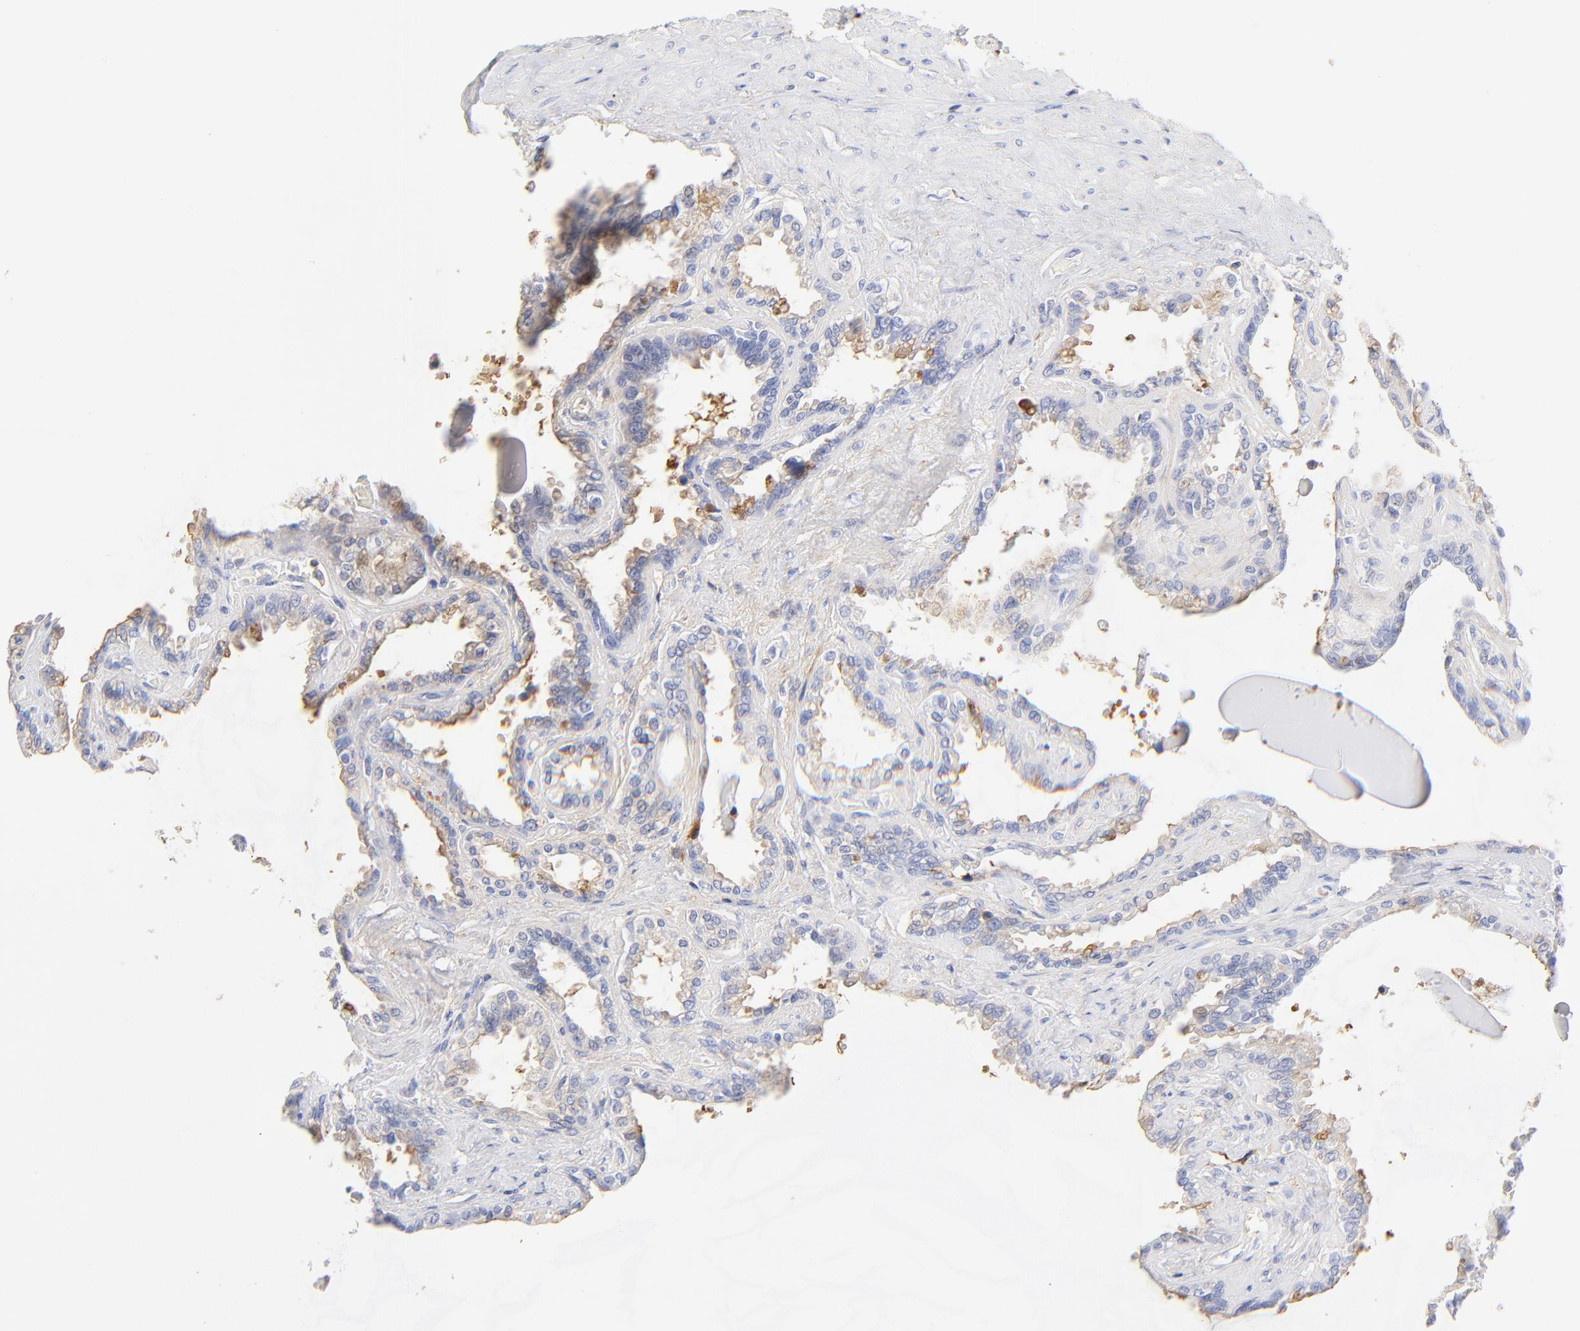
{"staining": {"intensity": "weak", "quantity": "25%-75%", "location": "cytoplasmic/membranous"}, "tissue": "seminal vesicle", "cell_type": "Glandular cells", "image_type": "normal", "snomed": [{"axis": "morphology", "description": "Normal tissue, NOS"}, {"axis": "morphology", "description": "Inflammation, NOS"}, {"axis": "topography", "description": "Urinary bladder"}, {"axis": "topography", "description": "Prostate"}, {"axis": "topography", "description": "Seminal veicle"}], "caption": "IHC histopathology image of benign human seminal vesicle stained for a protein (brown), which demonstrates low levels of weak cytoplasmic/membranous expression in about 25%-75% of glandular cells.", "gene": "MDGA2", "patient": {"sex": "male", "age": 82}}